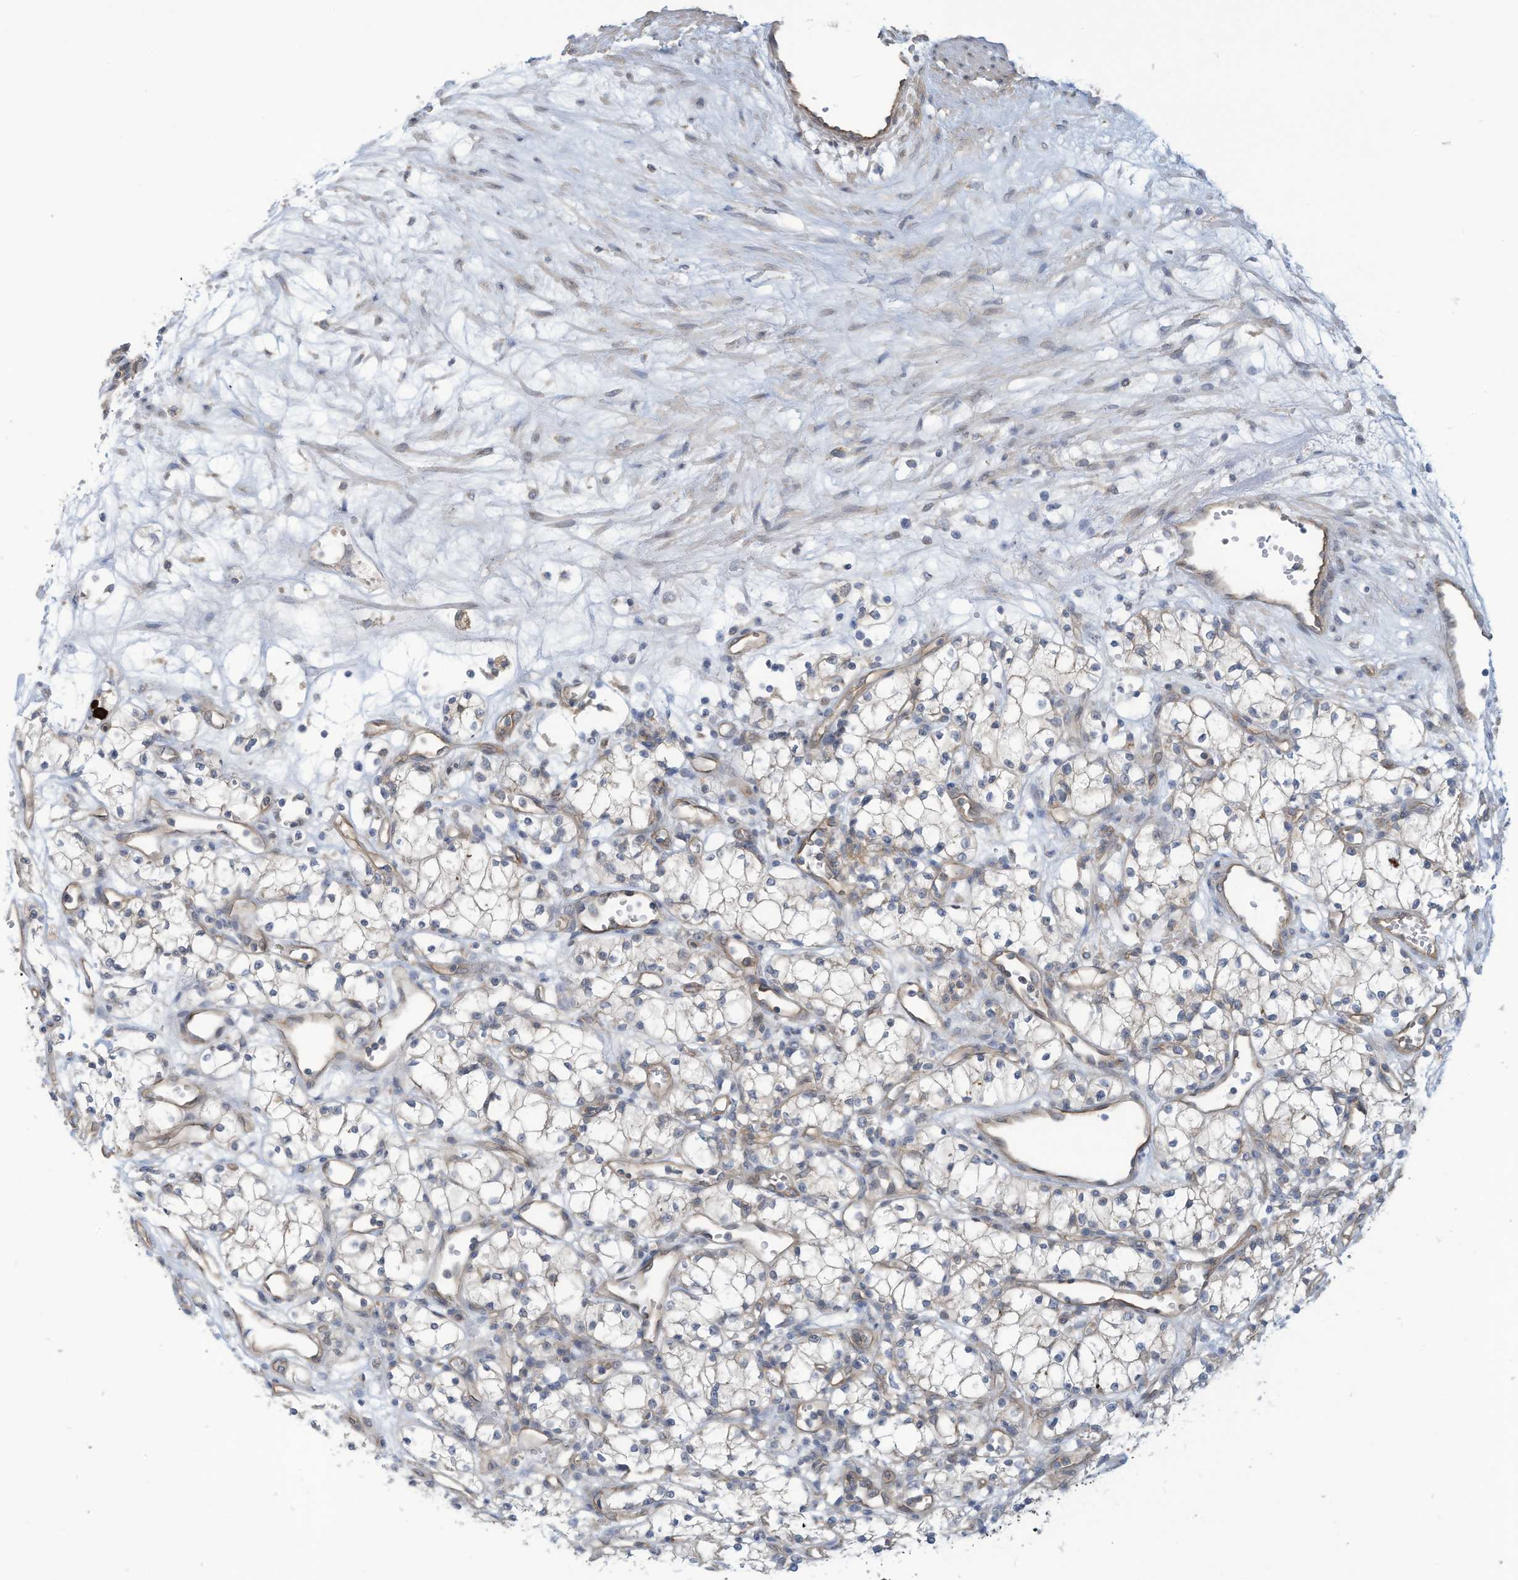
{"staining": {"intensity": "negative", "quantity": "none", "location": "none"}, "tissue": "renal cancer", "cell_type": "Tumor cells", "image_type": "cancer", "snomed": [{"axis": "morphology", "description": "Adenocarcinoma, NOS"}, {"axis": "topography", "description": "Kidney"}], "caption": "IHC micrograph of human renal adenocarcinoma stained for a protein (brown), which reveals no staining in tumor cells.", "gene": "ADAT2", "patient": {"sex": "male", "age": 59}}